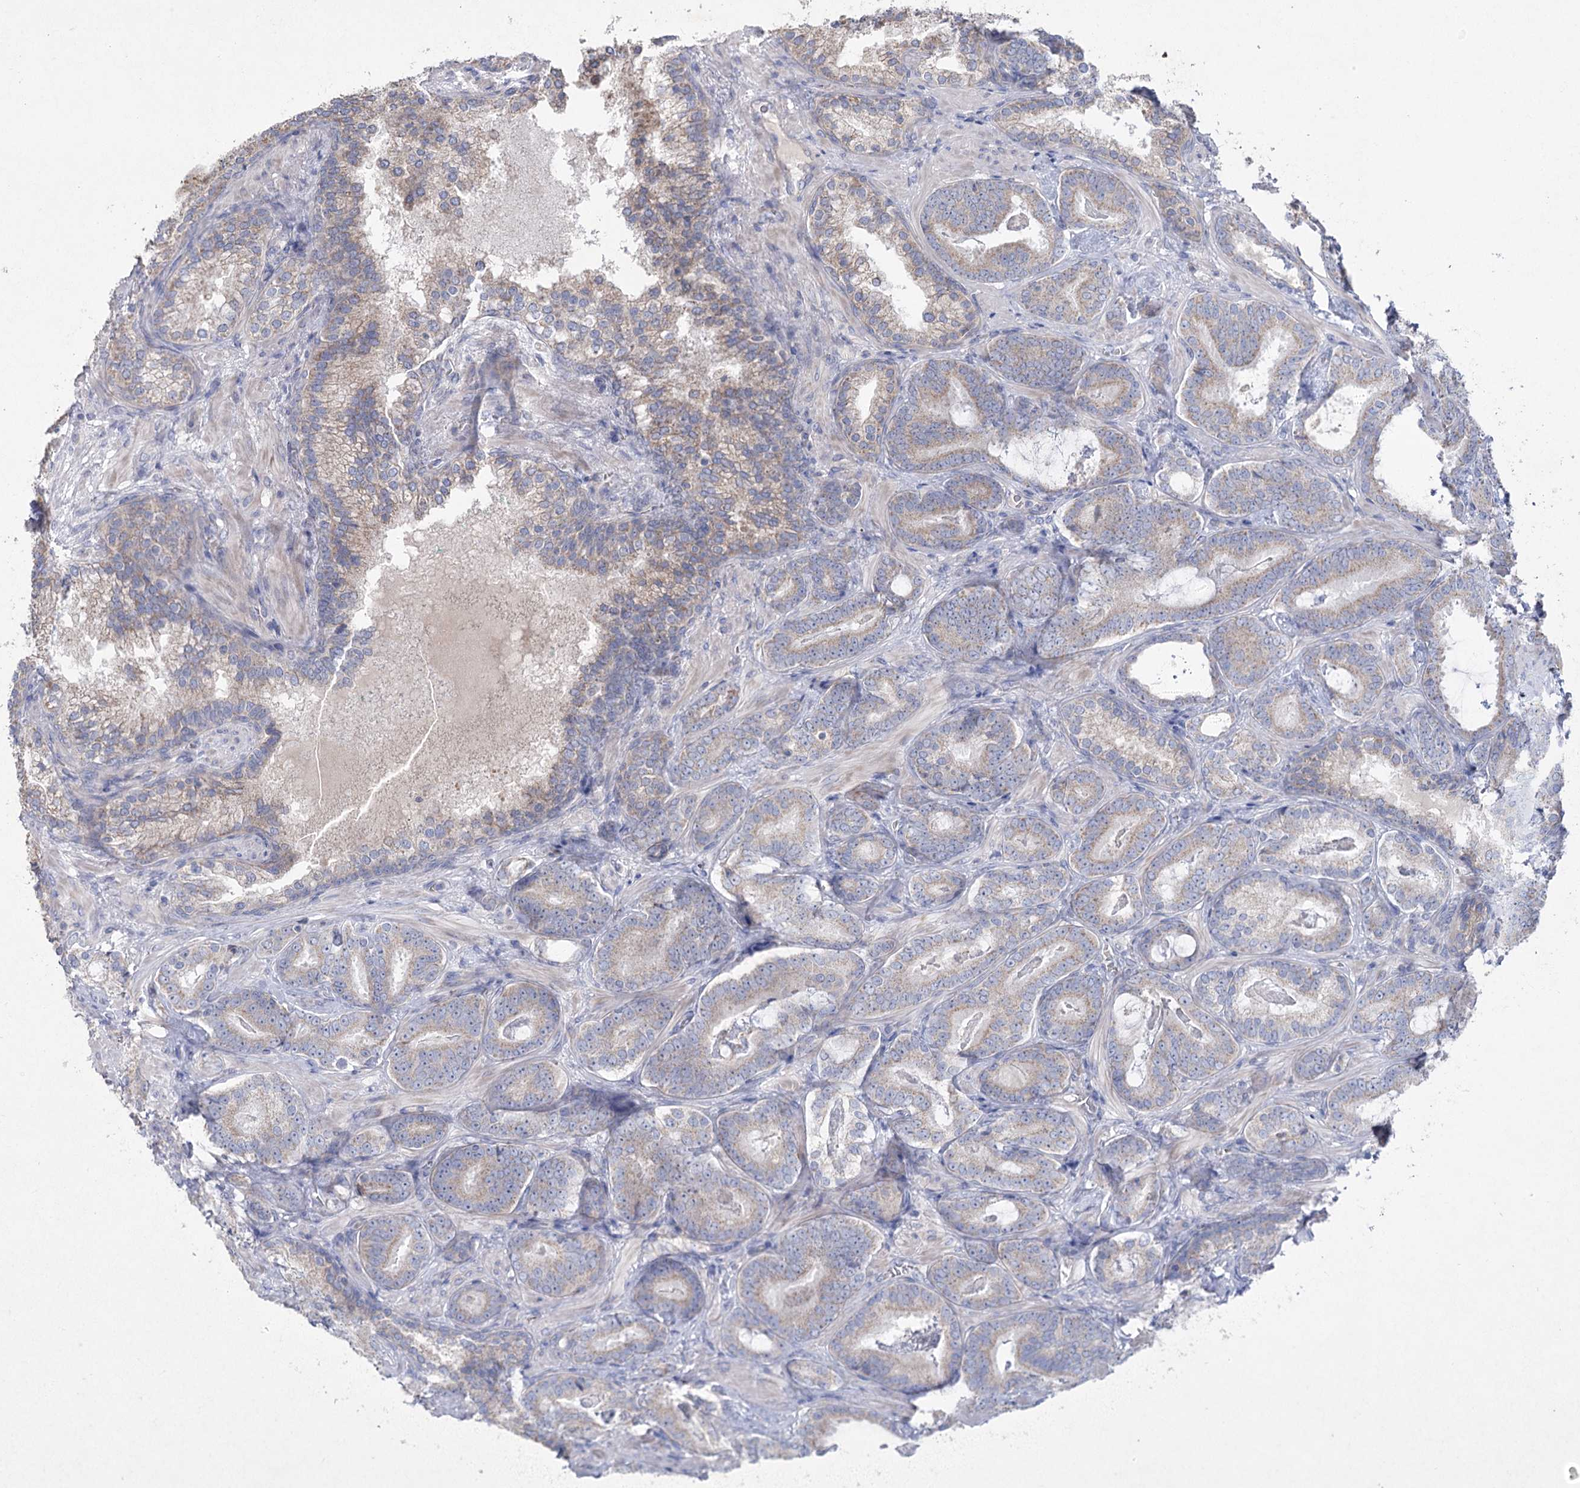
{"staining": {"intensity": "weak", "quantity": "25%-75%", "location": "cytoplasmic/membranous"}, "tissue": "prostate cancer", "cell_type": "Tumor cells", "image_type": "cancer", "snomed": [{"axis": "morphology", "description": "Adenocarcinoma, Low grade"}, {"axis": "topography", "description": "Prostate"}], "caption": "About 25%-75% of tumor cells in human low-grade adenocarcinoma (prostate) exhibit weak cytoplasmic/membranous protein positivity as visualized by brown immunohistochemical staining.", "gene": "TMEM187", "patient": {"sex": "male", "age": 60}}